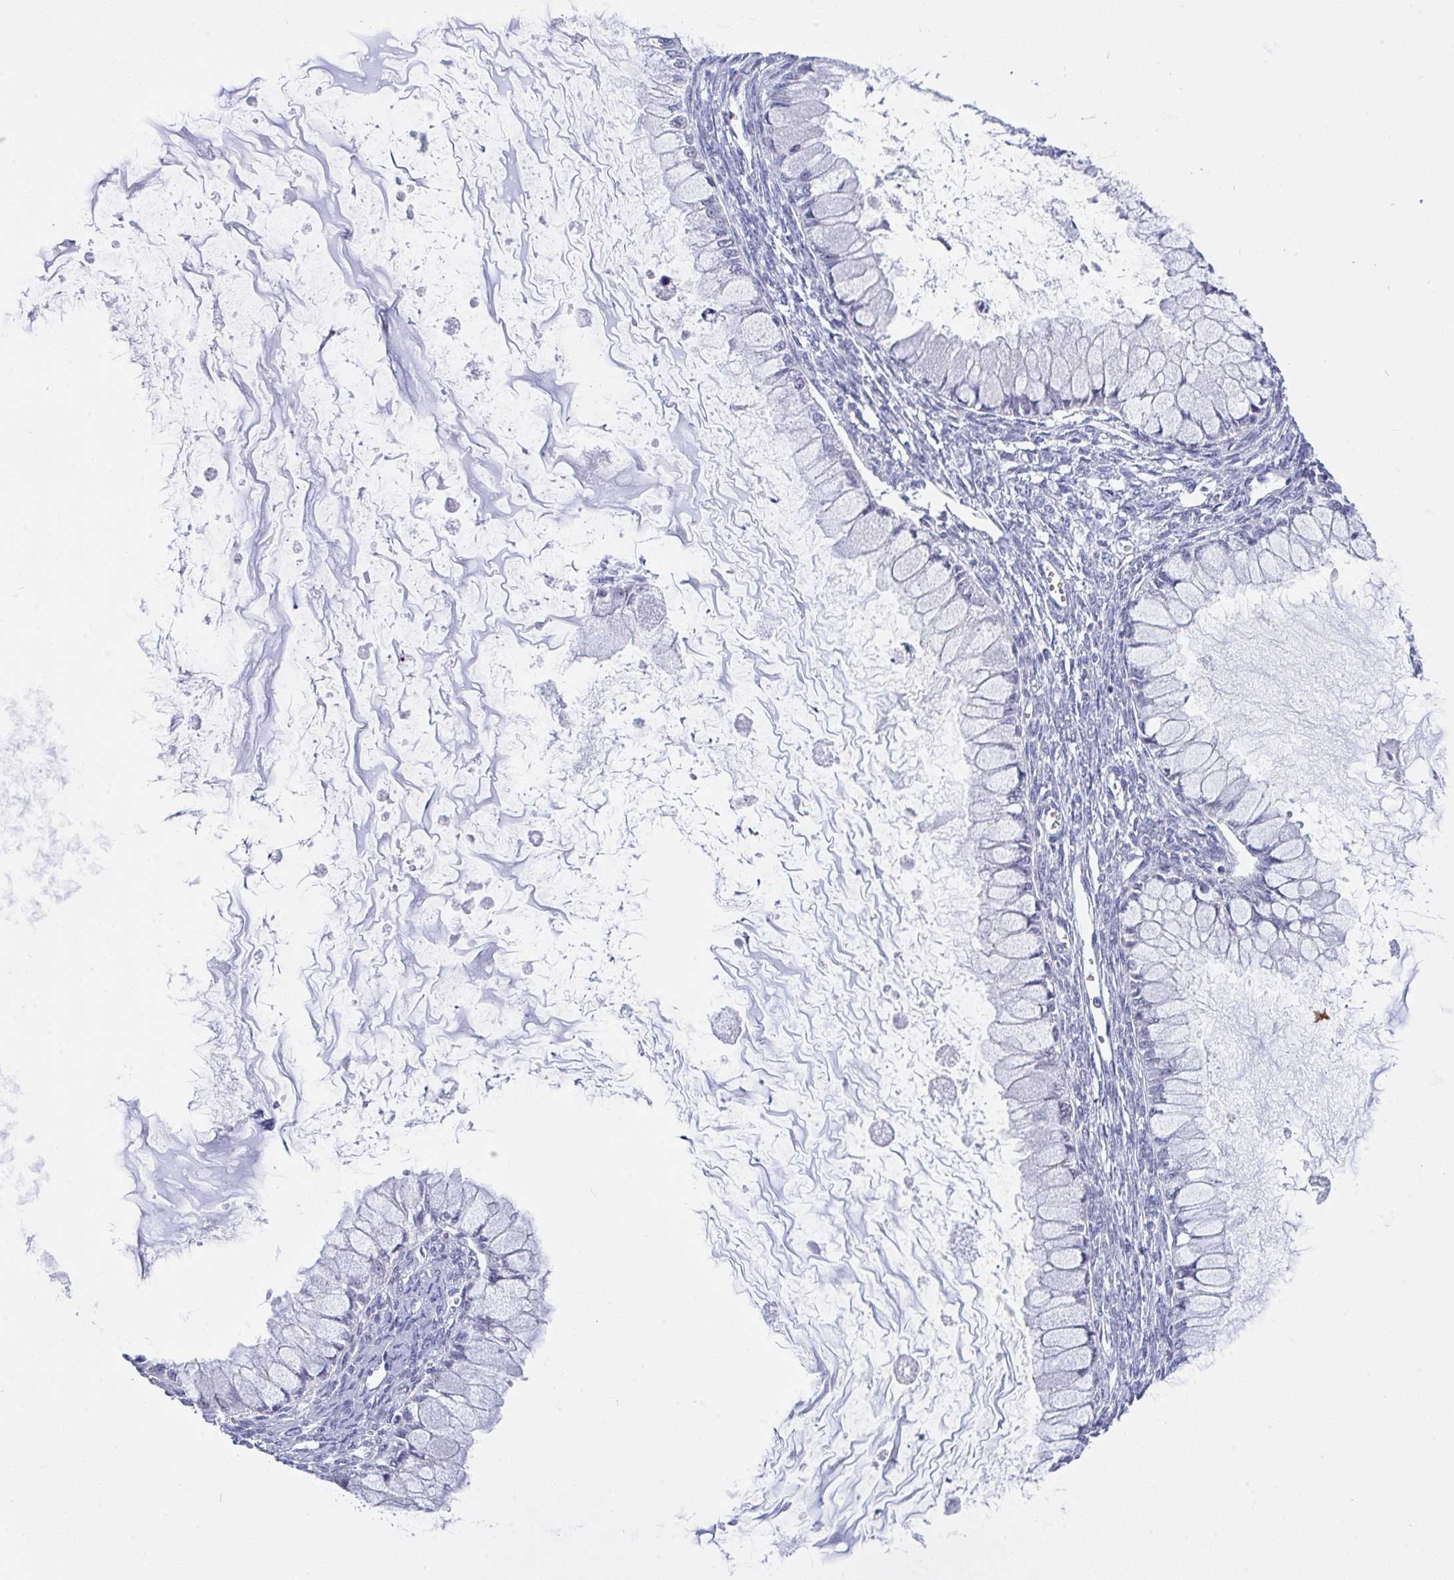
{"staining": {"intensity": "negative", "quantity": "none", "location": "none"}, "tissue": "ovarian cancer", "cell_type": "Tumor cells", "image_type": "cancer", "snomed": [{"axis": "morphology", "description": "Cystadenocarcinoma, mucinous, NOS"}, {"axis": "topography", "description": "Ovary"}], "caption": "This is a photomicrograph of immunohistochemistry staining of ovarian cancer (mucinous cystadenocarcinoma), which shows no staining in tumor cells.", "gene": "FBXL22", "patient": {"sex": "female", "age": 34}}